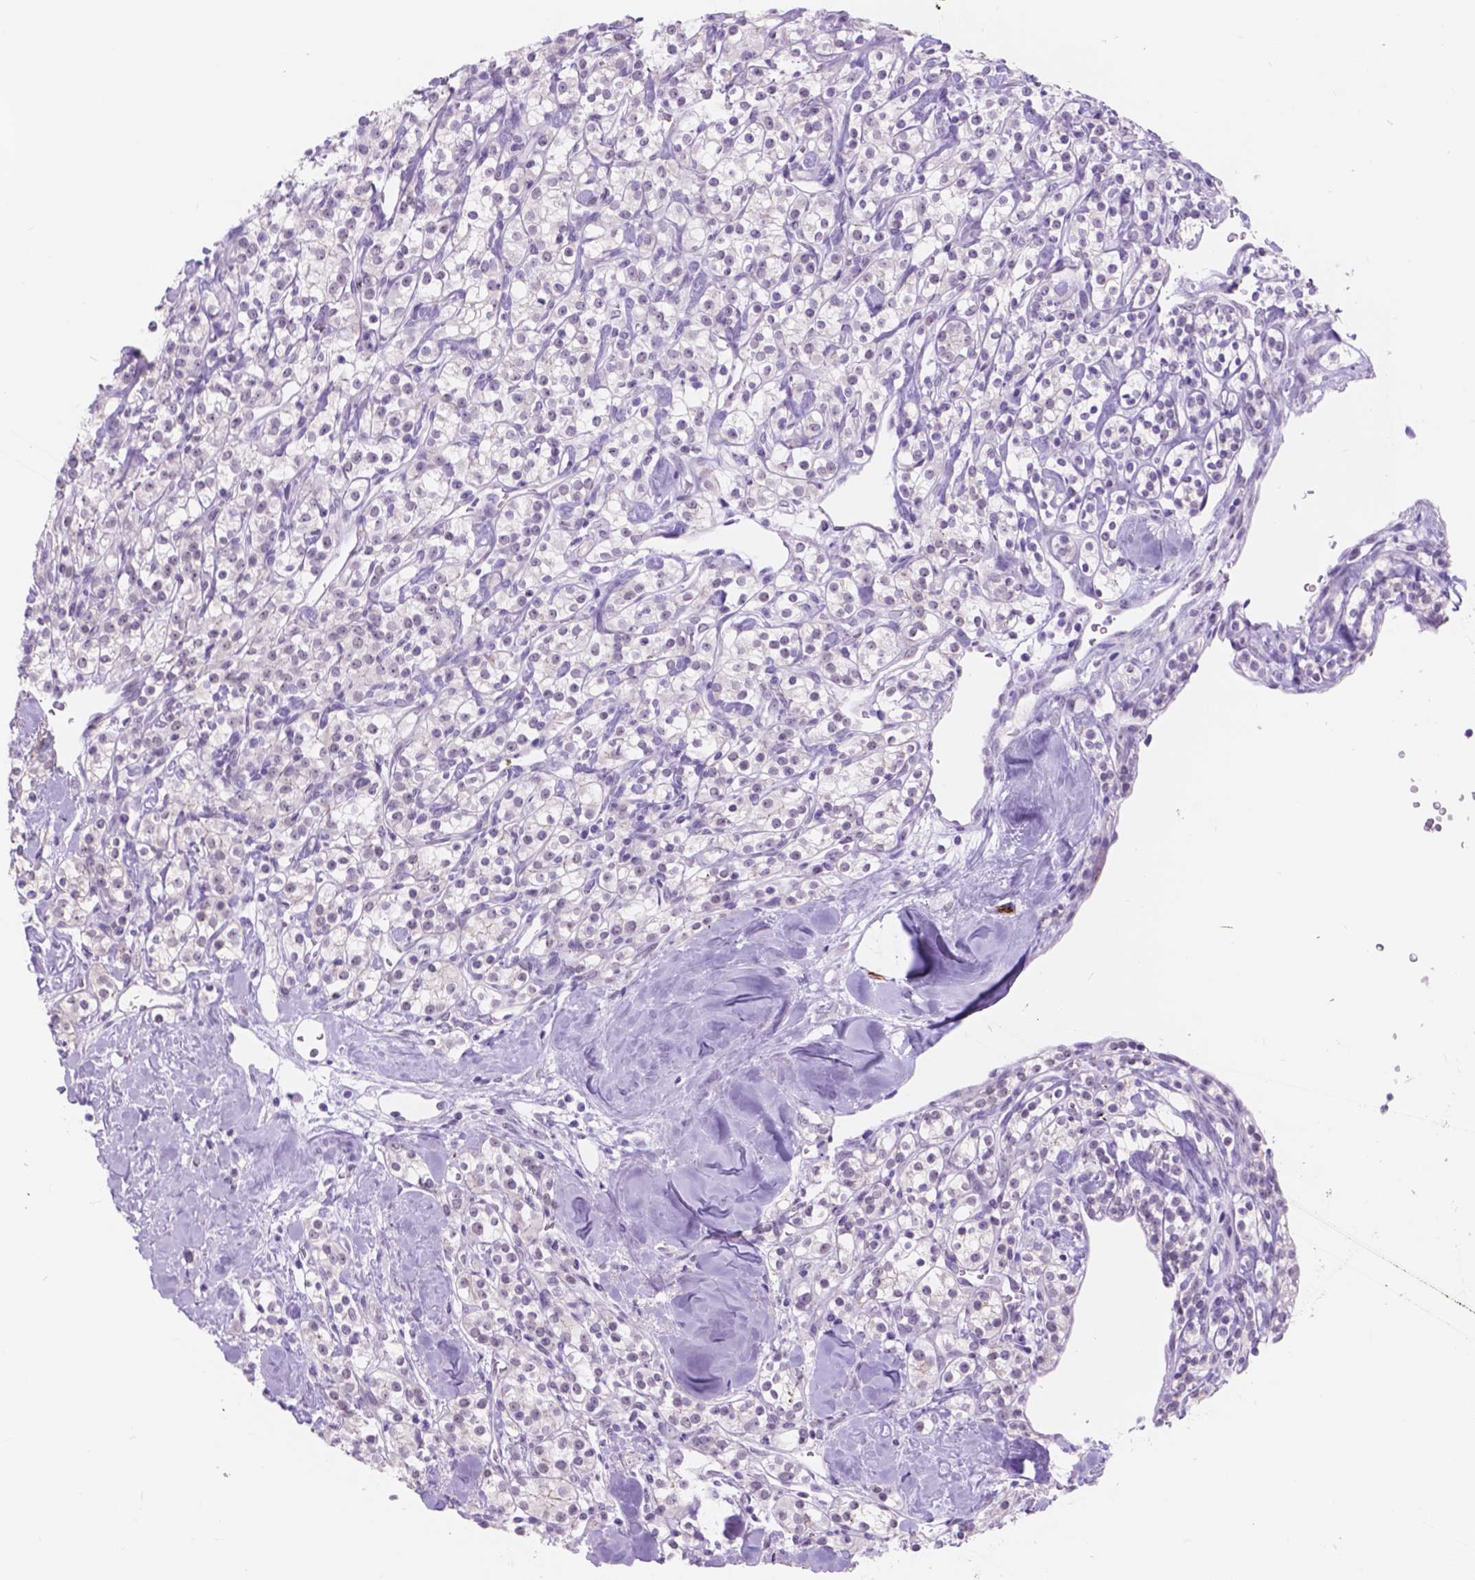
{"staining": {"intensity": "negative", "quantity": "none", "location": "none"}, "tissue": "renal cancer", "cell_type": "Tumor cells", "image_type": "cancer", "snomed": [{"axis": "morphology", "description": "Adenocarcinoma, NOS"}, {"axis": "topography", "description": "Kidney"}], "caption": "This is a micrograph of immunohistochemistry (IHC) staining of adenocarcinoma (renal), which shows no positivity in tumor cells.", "gene": "DCC", "patient": {"sex": "male", "age": 77}}